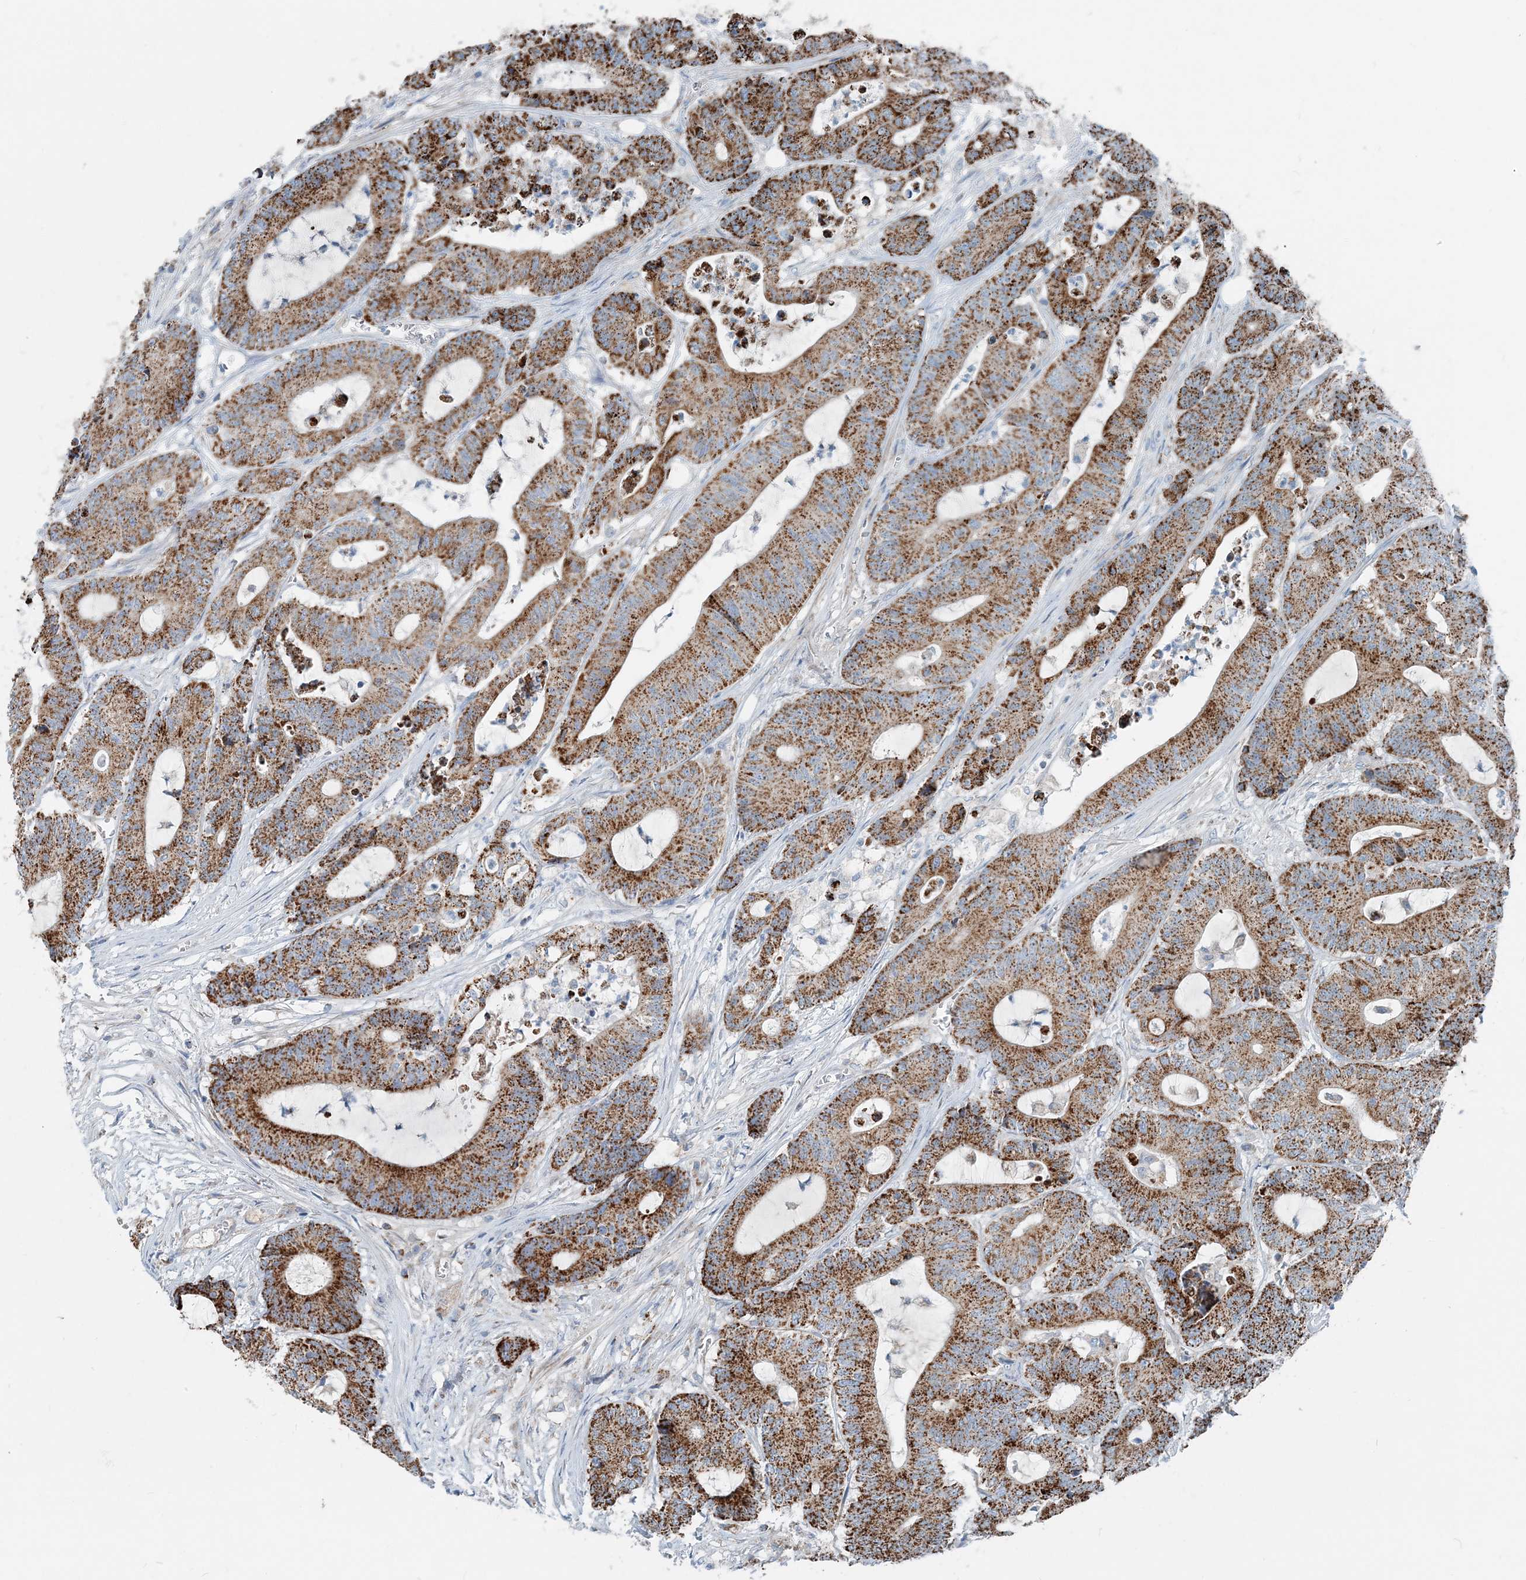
{"staining": {"intensity": "strong", "quantity": ">75%", "location": "cytoplasmic/membranous"}, "tissue": "colorectal cancer", "cell_type": "Tumor cells", "image_type": "cancer", "snomed": [{"axis": "morphology", "description": "Adenocarcinoma, NOS"}, {"axis": "topography", "description": "Colon"}], "caption": "Tumor cells reveal strong cytoplasmic/membranous positivity in about >75% of cells in colorectal cancer (adenocarcinoma). (DAB (3,3'-diaminobenzidine) IHC with brightfield microscopy, high magnification).", "gene": "INTU", "patient": {"sex": "female", "age": 84}}